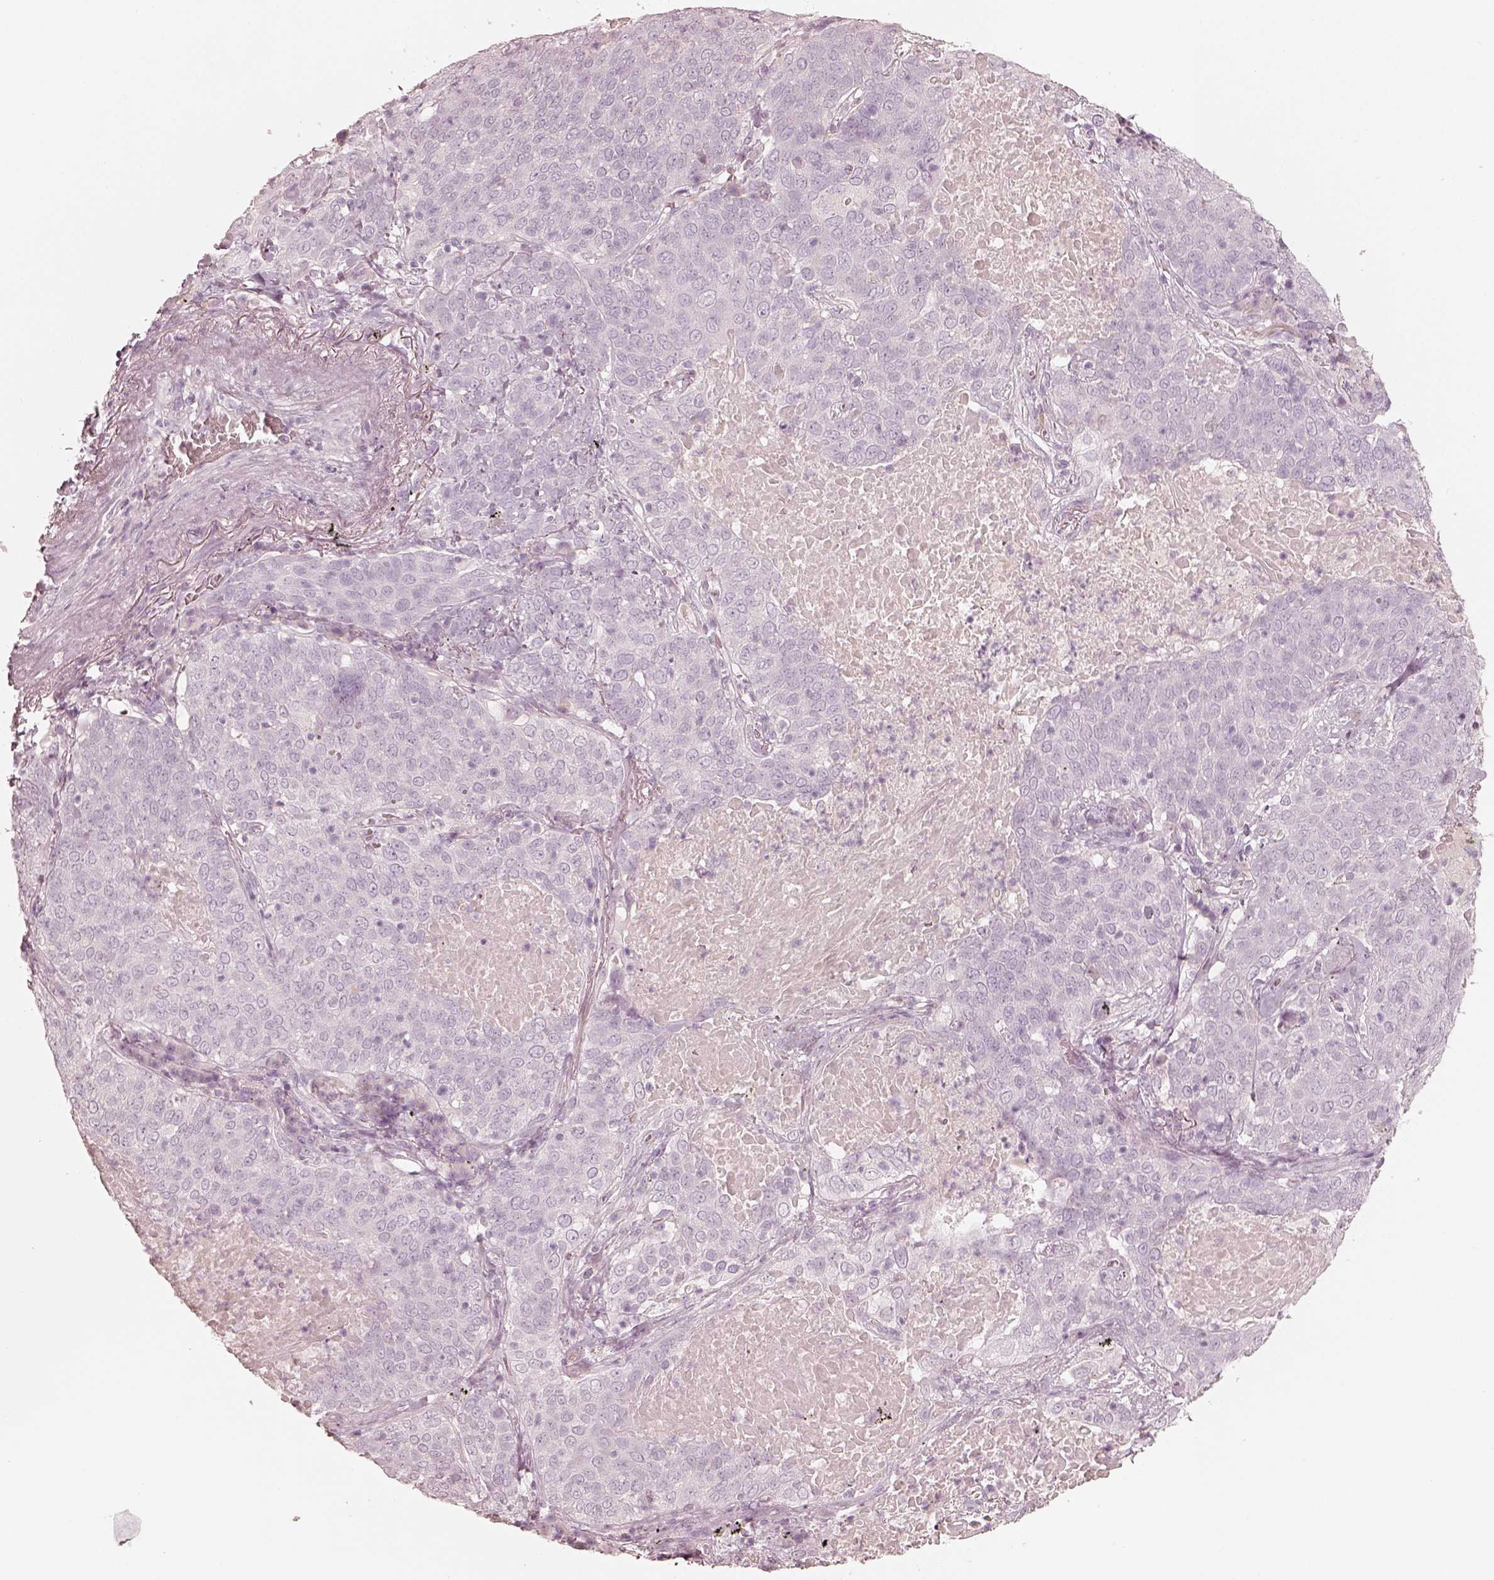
{"staining": {"intensity": "negative", "quantity": "none", "location": "none"}, "tissue": "lung cancer", "cell_type": "Tumor cells", "image_type": "cancer", "snomed": [{"axis": "morphology", "description": "Squamous cell carcinoma, NOS"}, {"axis": "topography", "description": "Lung"}], "caption": "Immunohistochemical staining of human lung cancer (squamous cell carcinoma) demonstrates no significant expression in tumor cells. Nuclei are stained in blue.", "gene": "KRT82", "patient": {"sex": "male", "age": 82}}